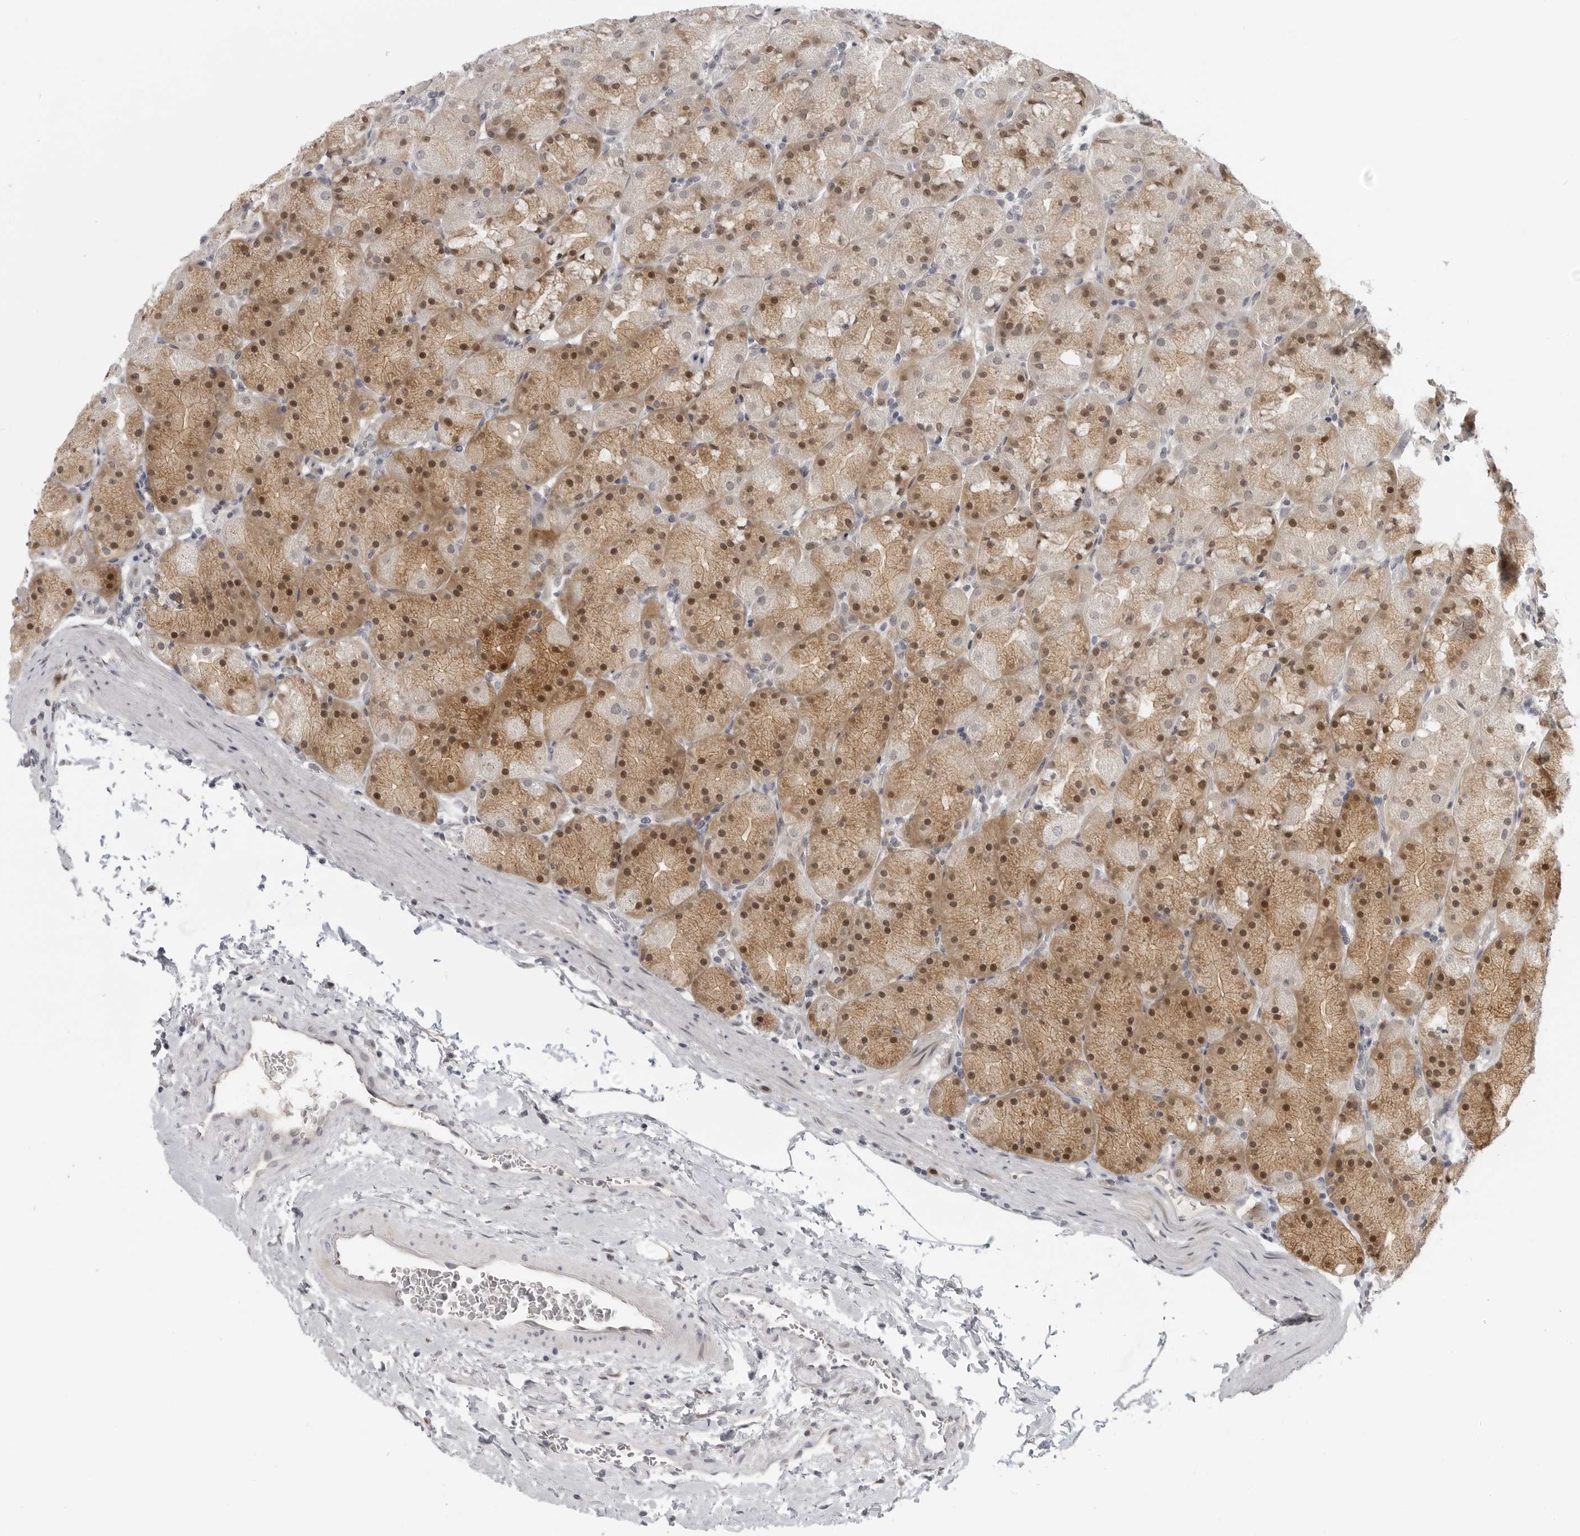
{"staining": {"intensity": "moderate", "quantity": ">75%", "location": "cytoplasmic/membranous,nuclear"}, "tissue": "stomach", "cell_type": "Glandular cells", "image_type": "normal", "snomed": [{"axis": "morphology", "description": "Normal tissue, NOS"}, {"axis": "topography", "description": "Stomach, upper"}, {"axis": "topography", "description": "Stomach"}], "caption": "Stomach stained with DAB immunohistochemistry shows medium levels of moderate cytoplasmic/membranous,nuclear positivity in about >75% of glandular cells.", "gene": "CTIF", "patient": {"sex": "male", "age": 48}}